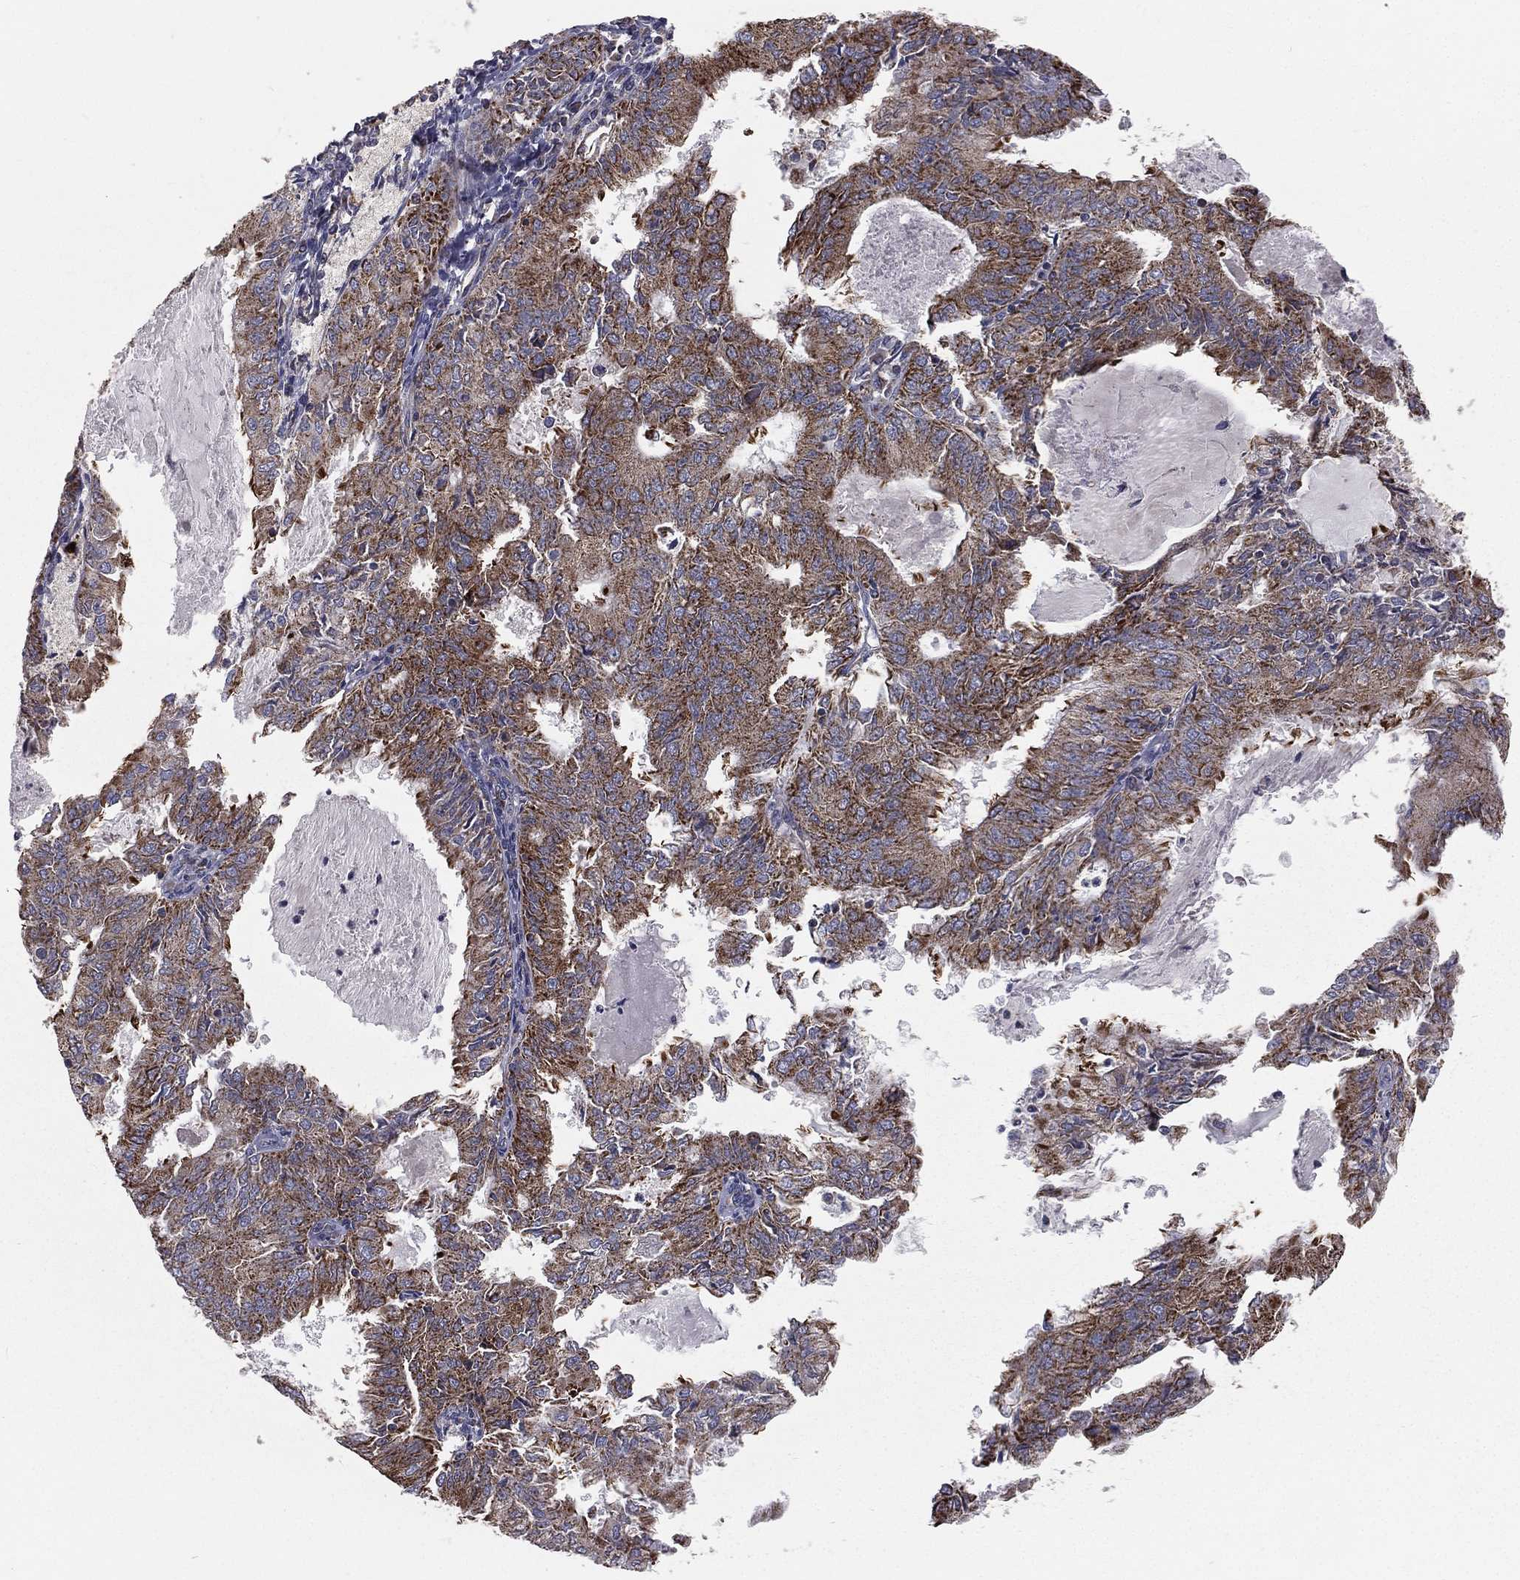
{"staining": {"intensity": "strong", "quantity": "25%-75%", "location": "cytoplasmic/membranous"}, "tissue": "endometrial cancer", "cell_type": "Tumor cells", "image_type": "cancer", "snomed": [{"axis": "morphology", "description": "Adenocarcinoma, NOS"}, {"axis": "topography", "description": "Endometrium"}], "caption": "This photomicrograph shows immunohistochemistry staining of endometrial cancer (adenocarcinoma), with high strong cytoplasmic/membranous positivity in approximately 25%-75% of tumor cells.", "gene": "HADH", "patient": {"sex": "female", "age": 57}}